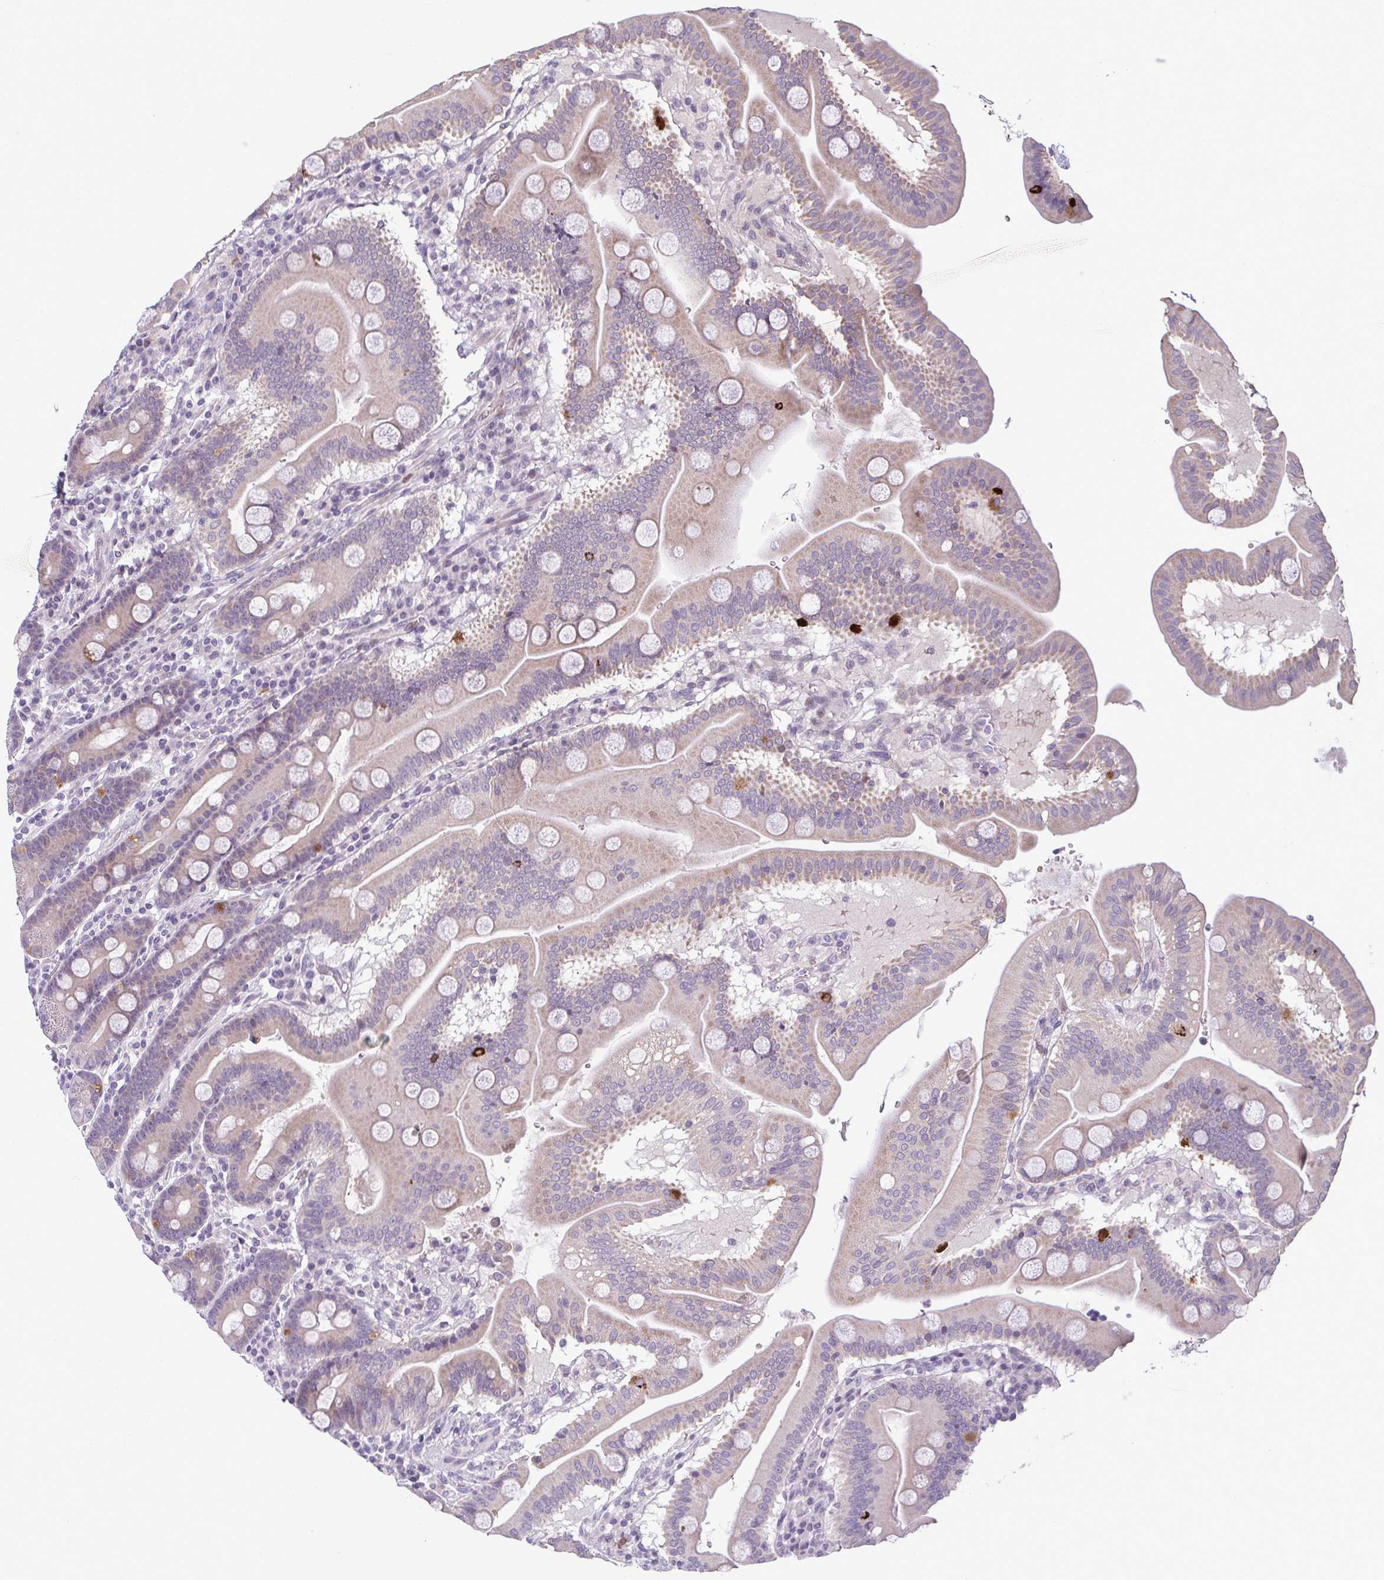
{"staining": {"intensity": "strong", "quantity": "<25%", "location": "cytoplasmic/membranous"}, "tissue": "duodenum", "cell_type": "Glandular cells", "image_type": "normal", "snomed": [{"axis": "morphology", "description": "Normal tissue, NOS"}, {"axis": "topography", "description": "Pancreas"}, {"axis": "topography", "description": "Duodenum"}], "caption": "Duodenum stained with DAB immunohistochemistry displays medium levels of strong cytoplasmic/membranous expression in about <25% of glandular cells.", "gene": "ODF1", "patient": {"sex": "male", "age": 59}}